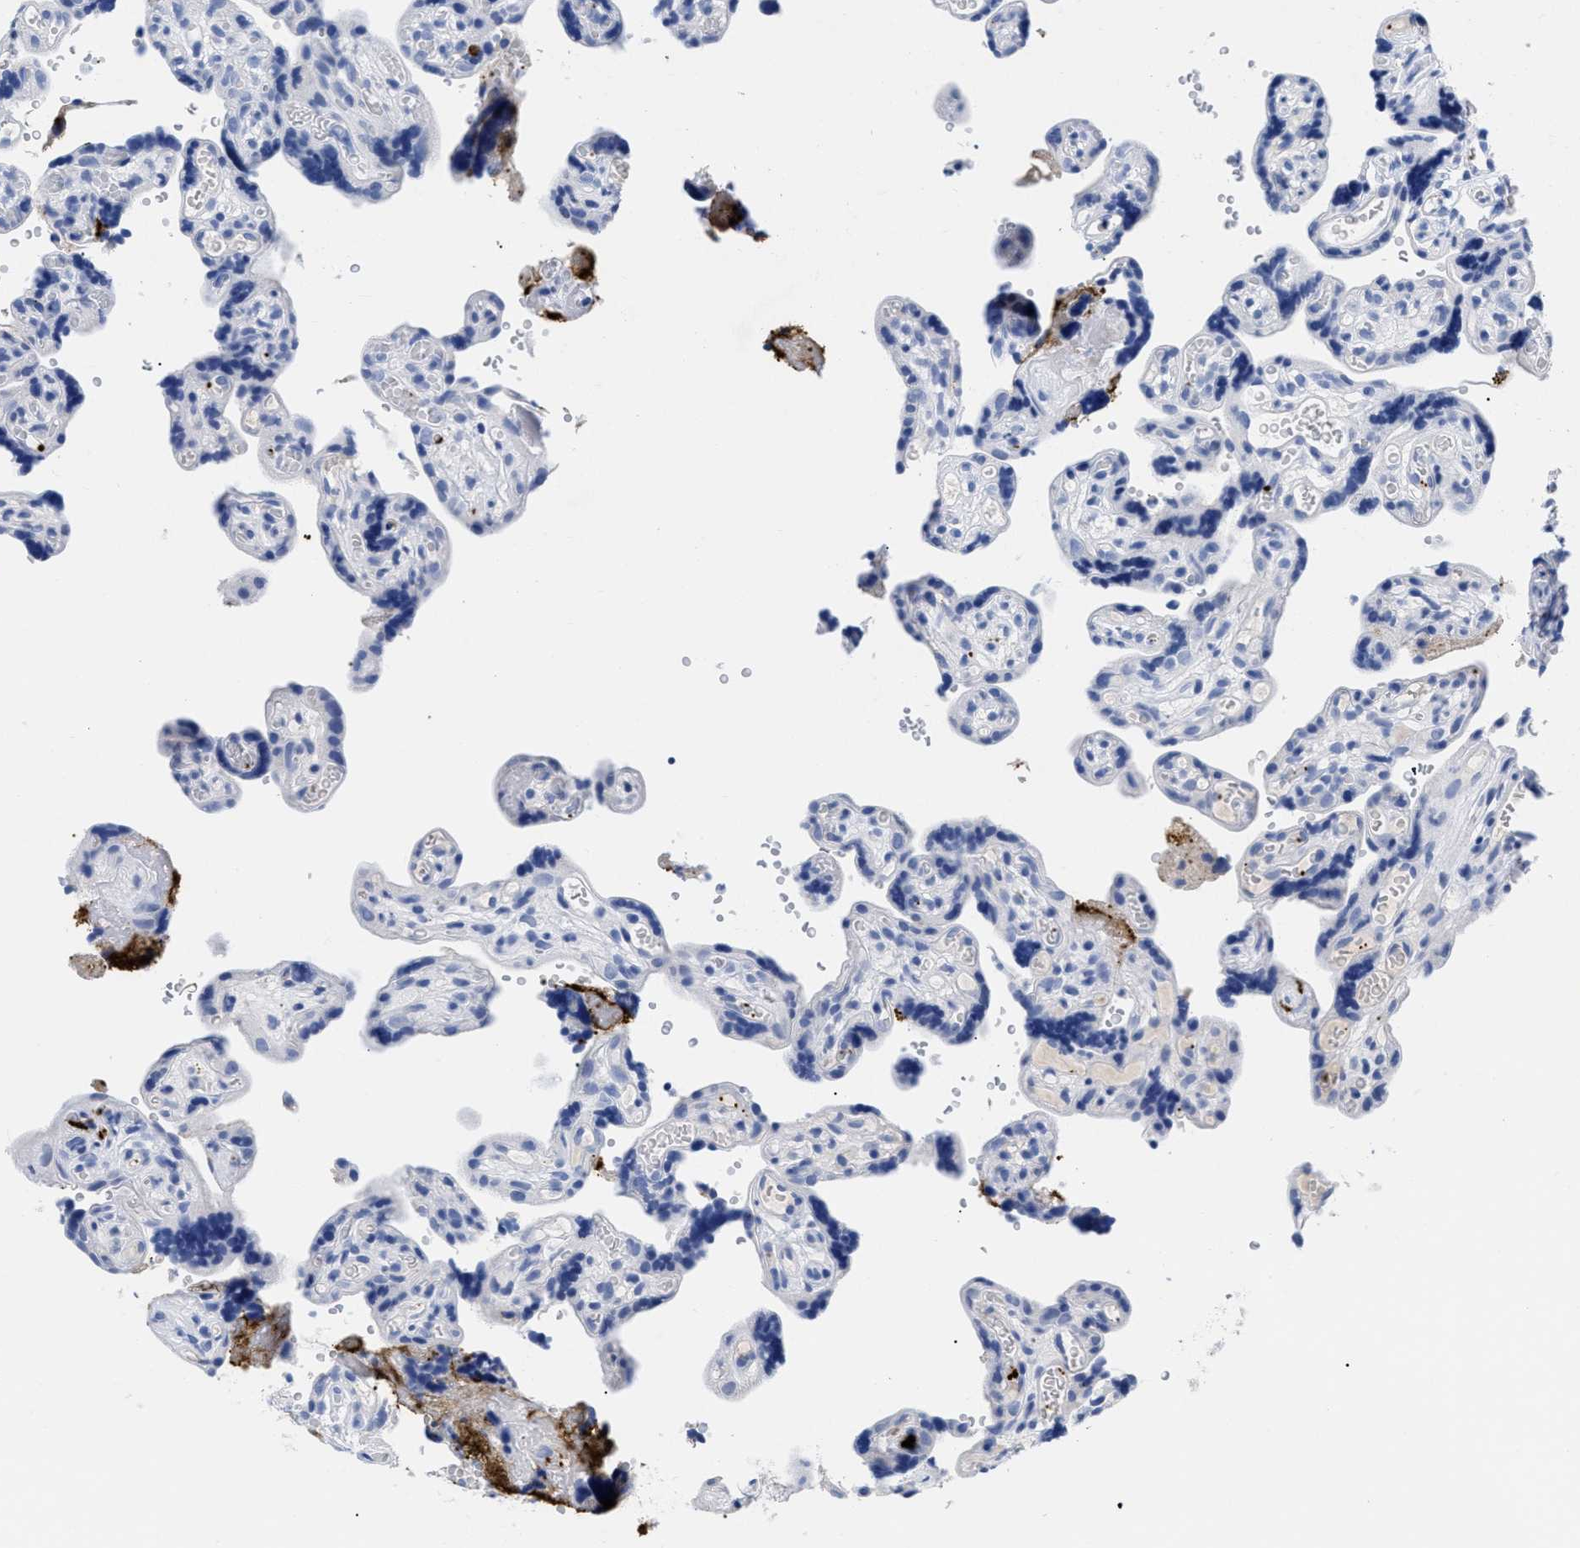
{"staining": {"intensity": "negative", "quantity": "none", "location": "none"}, "tissue": "placenta", "cell_type": "Decidual cells", "image_type": "normal", "snomed": [{"axis": "morphology", "description": "Normal tissue, NOS"}, {"axis": "topography", "description": "Placenta"}], "caption": "A photomicrograph of placenta stained for a protein shows no brown staining in decidual cells. (DAB (3,3'-diaminobenzidine) immunohistochemistry (IHC), high magnification).", "gene": "TREML1", "patient": {"sex": "female", "age": 30}}